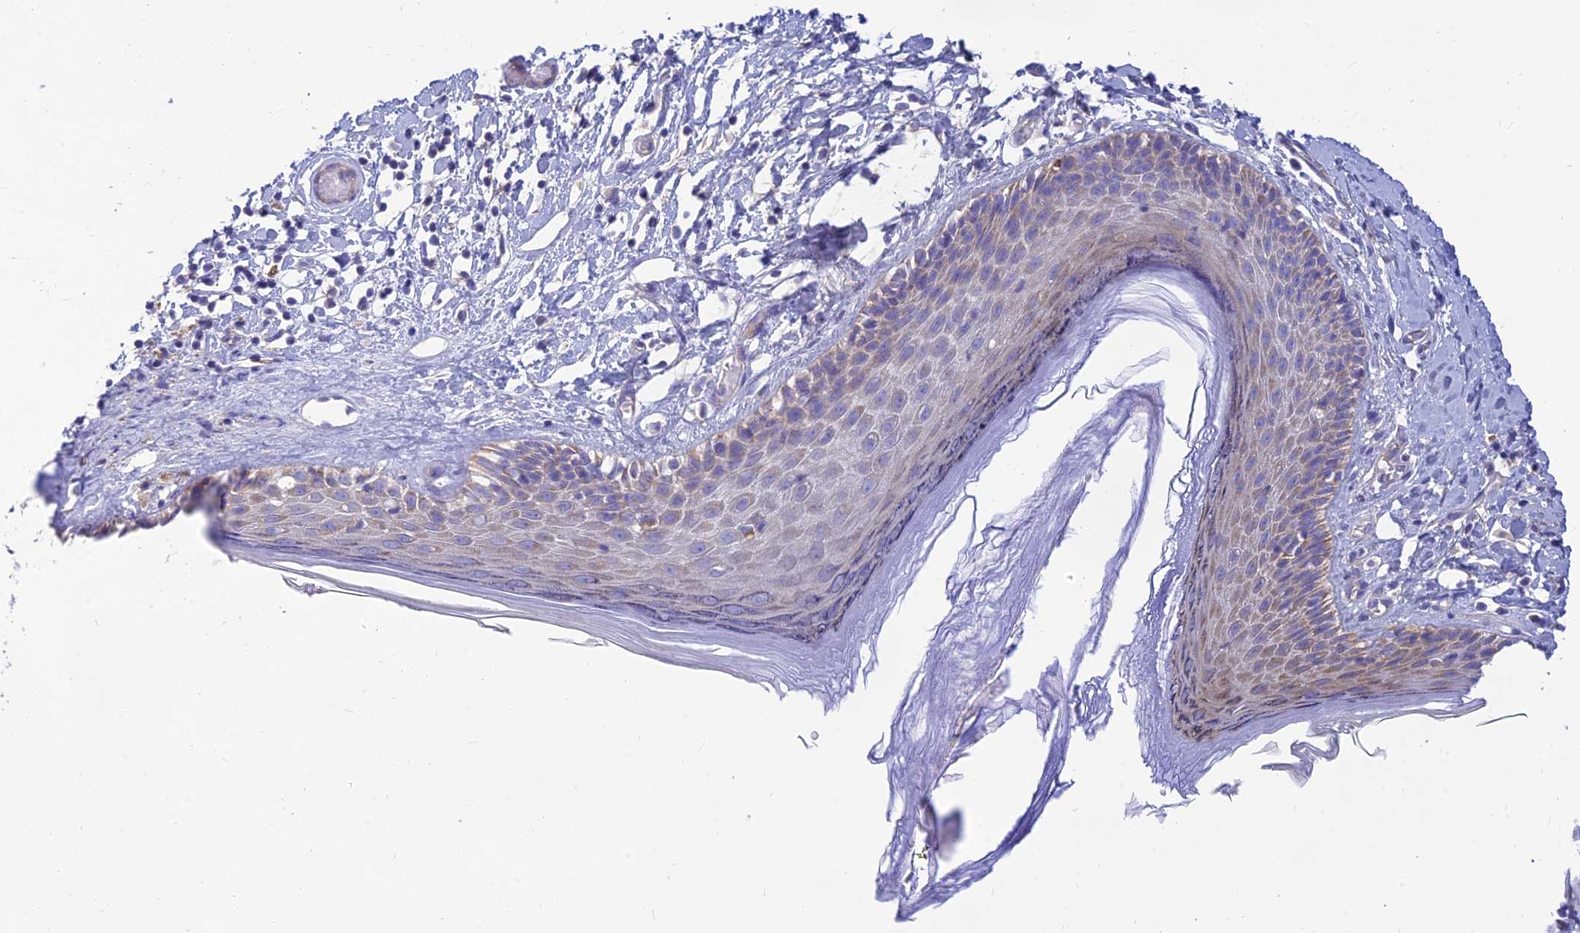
{"staining": {"intensity": "moderate", "quantity": "<25%", "location": "cytoplasmic/membranous"}, "tissue": "skin", "cell_type": "Epidermal cells", "image_type": "normal", "snomed": [{"axis": "morphology", "description": "Normal tissue, NOS"}, {"axis": "topography", "description": "Adipose tissue"}, {"axis": "topography", "description": "Vascular tissue"}, {"axis": "topography", "description": "Vulva"}, {"axis": "topography", "description": "Peripheral nerve tissue"}], "caption": "Approximately <25% of epidermal cells in unremarkable human skin display moderate cytoplasmic/membranous protein expression as visualized by brown immunohistochemical staining.", "gene": "TMEM30B", "patient": {"sex": "female", "age": 86}}